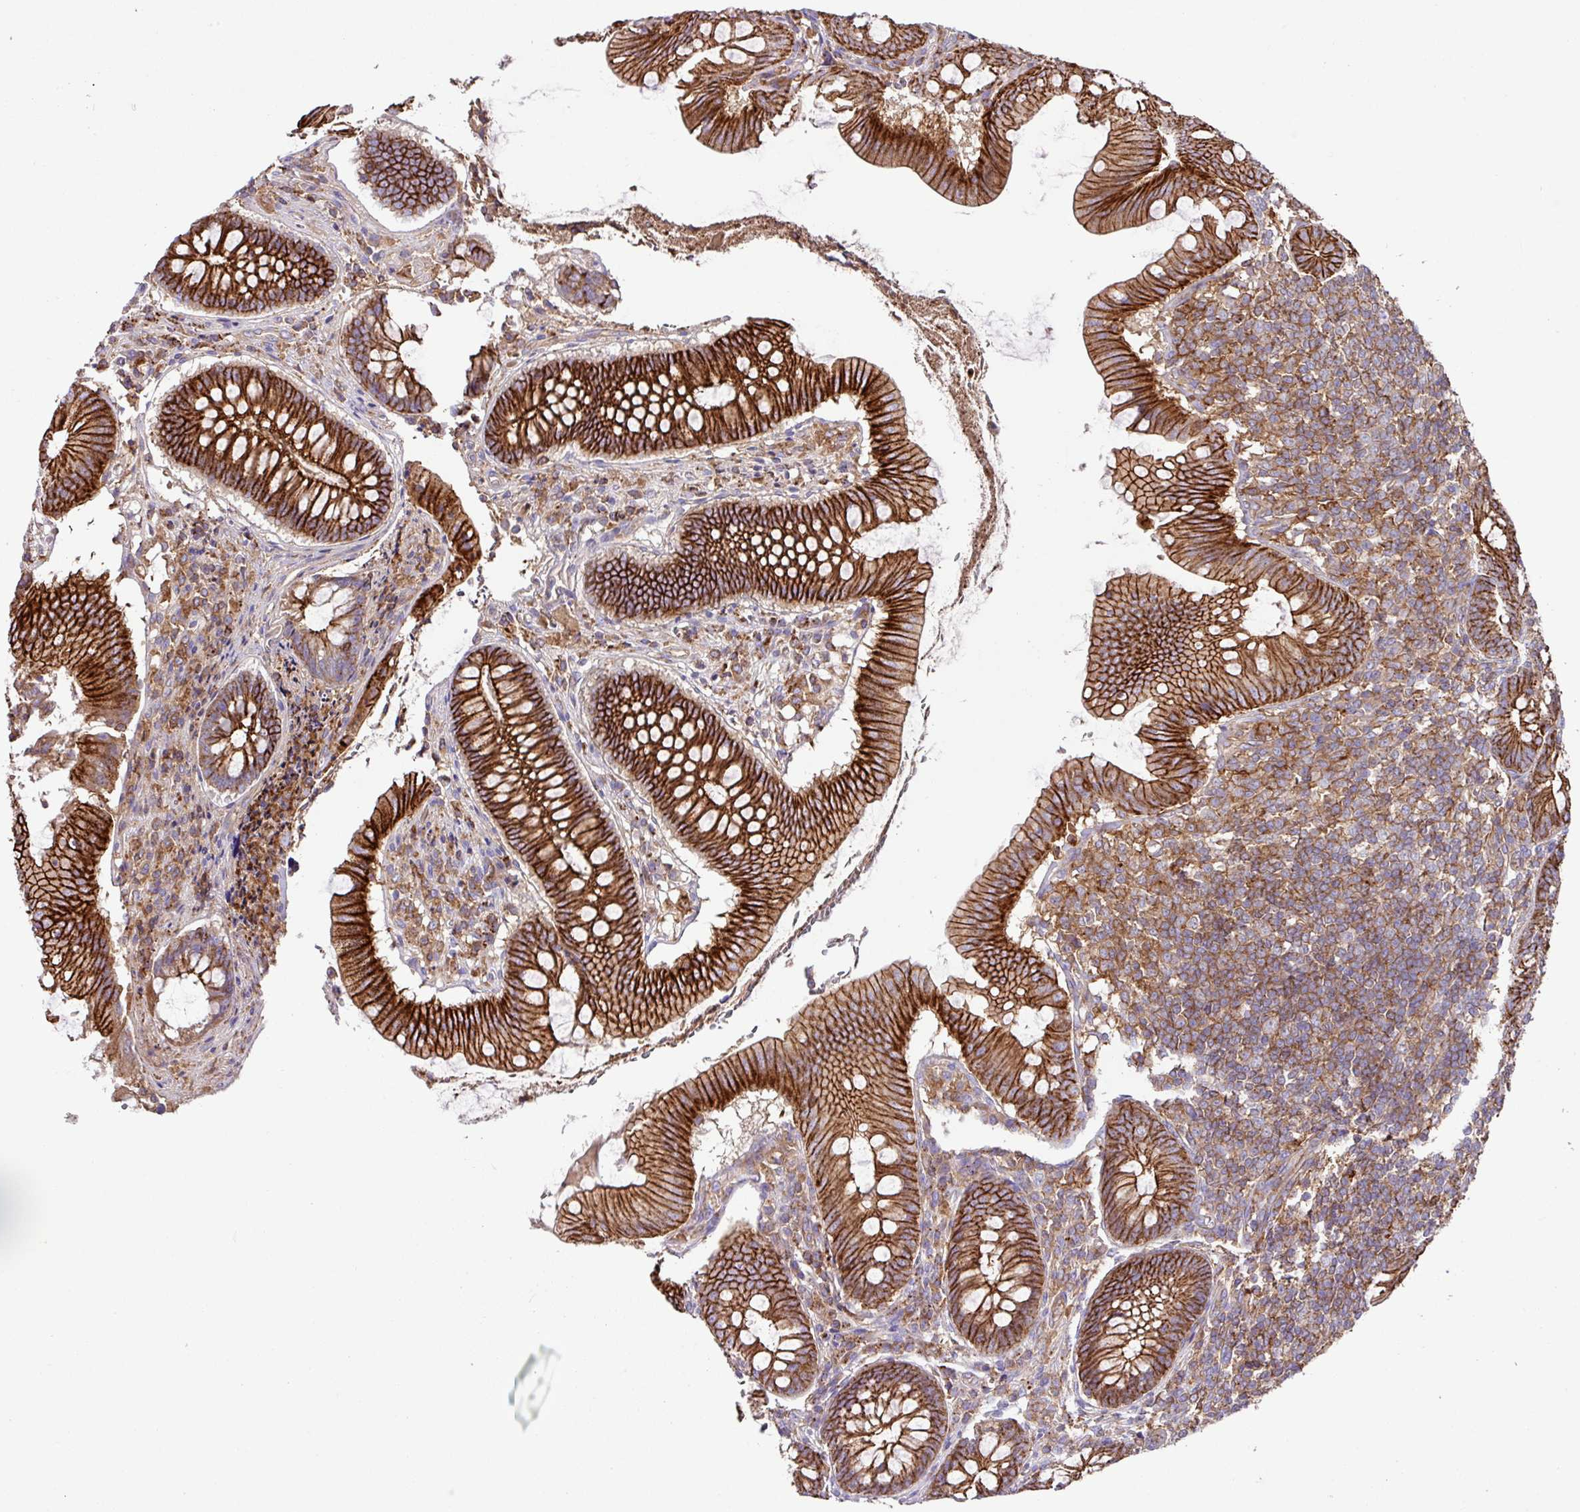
{"staining": {"intensity": "strong", "quantity": ">75%", "location": "cytoplasmic/membranous"}, "tissue": "appendix", "cell_type": "Glandular cells", "image_type": "normal", "snomed": [{"axis": "morphology", "description": "Normal tissue, NOS"}, {"axis": "topography", "description": "Appendix"}], "caption": "Approximately >75% of glandular cells in normal human appendix display strong cytoplasmic/membranous protein positivity as visualized by brown immunohistochemical staining.", "gene": "RIC1", "patient": {"sex": "female", "age": 51}}